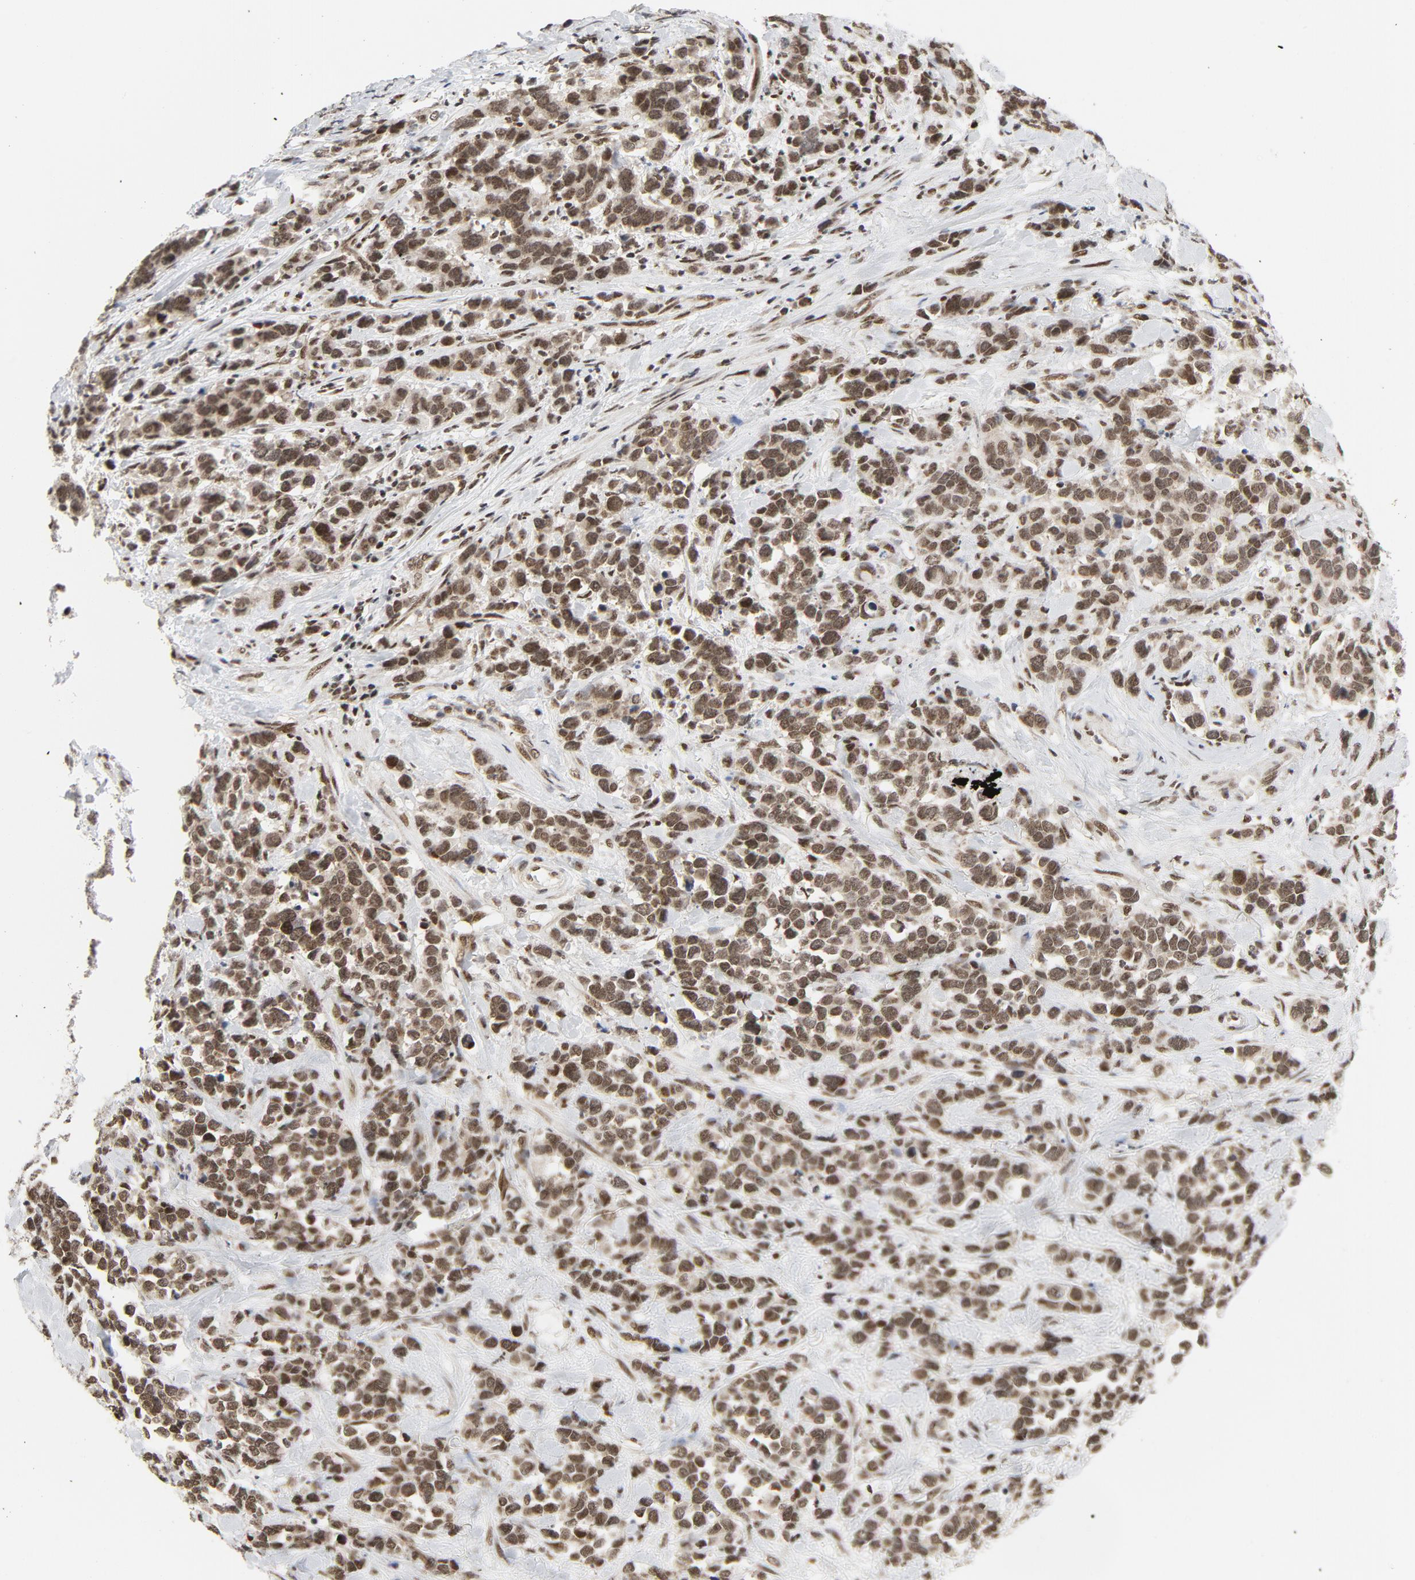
{"staining": {"intensity": "strong", "quantity": ">75%", "location": "nuclear"}, "tissue": "stomach cancer", "cell_type": "Tumor cells", "image_type": "cancer", "snomed": [{"axis": "morphology", "description": "Adenocarcinoma, NOS"}, {"axis": "topography", "description": "Stomach, upper"}], "caption": "Protein expression analysis of stomach adenocarcinoma exhibits strong nuclear expression in about >75% of tumor cells.", "gene": "ERCC1", "patient": {"sex": "male", "age": 71}}